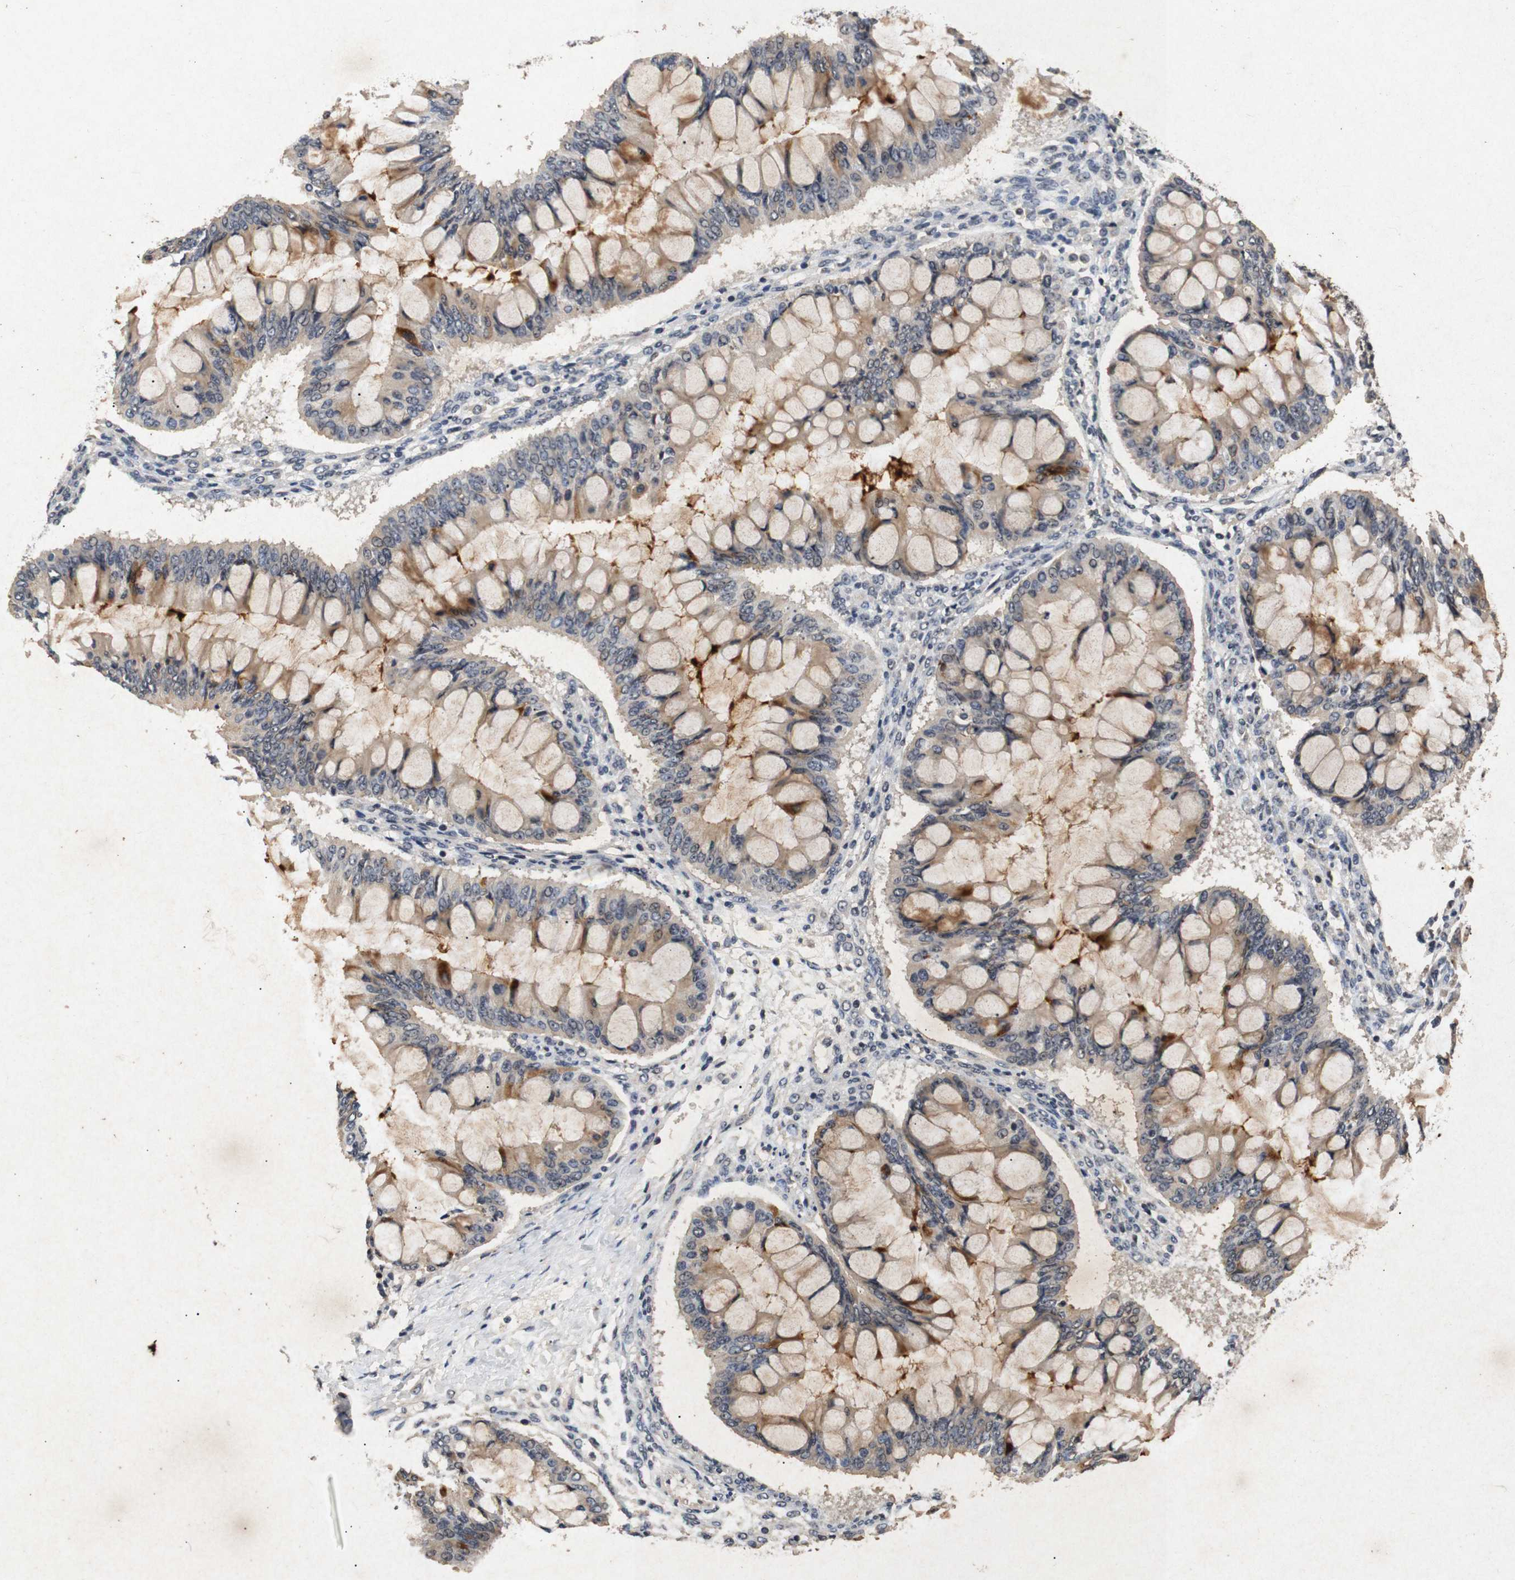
{"staining": {"intensity": "moderate", "quantity": "25%-75%", "location": "cytoplasmic/membranous"}, "tissue": "ovarian cancer", "cell_type": "Tumor cells", "image_type": "cancer", "snomed": [{"axis": "morphology", "description": "Cystadenocarcinoma, mucinous, NOS"}, {"axis": "topography", "description": "Ovary"}], "caption": "DAB immunohistochemical staining of ovarian mucinous cystadenocarcinoma shows moderate cytoplasmic/membranous protein staining in approximately 25%-75% of tumor cells. The staining was performed using DAB to visualize the protein expression in brown, while the nuclei were stained in blue with hematoxylin (Magnification: 20x).", "gene": "PARN", "patient": {"sex": "female", "age": 73}}